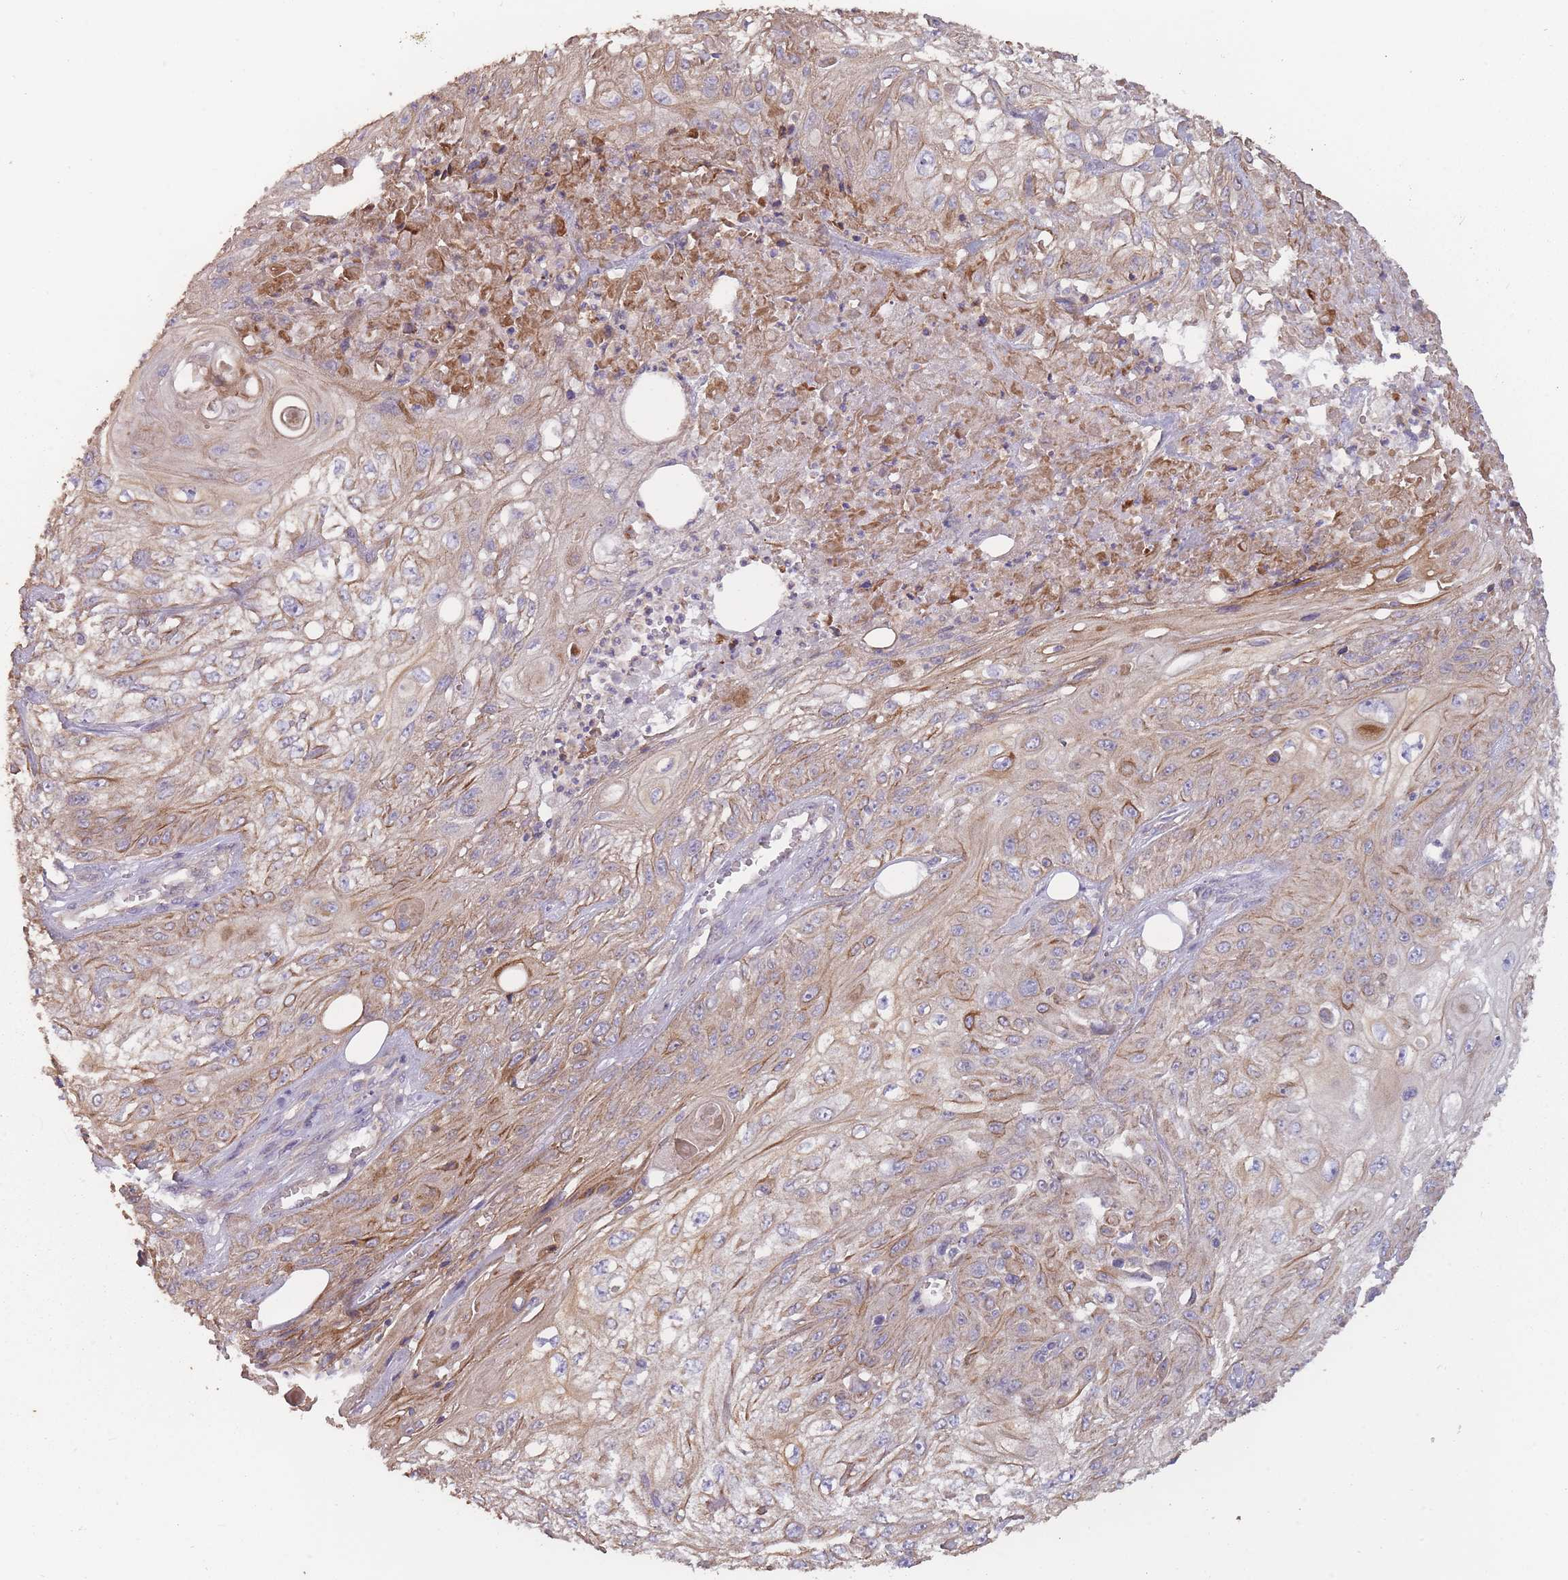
{"staining": {"intensity": "moderate", "quantity": "25%-75%", "location": "cytoplasmic/membranous"}, "tissue": "skin cancer", "cell_type": "Tumor cells", "image_type": "cancer", "snomed": [{"axis": "morphology", "description": "Squamous cell carcinoma, NOS"}, {"axis": "morphology", "description": "Squamous cell carcinoma, metastatic, NOS"}, {"axis": "topography", "description": "Skin"}, {"axis": "topography", "description": "Lymph node"}], "caption": "Skin cancer (metastatic squamous cell carcinoma) stained for a protein (brown) exhibits moderate cytoplasmic/membranous positive staining in approximately 25%-75% of tumor cells.", "gene": "TET3", "patient": {"sex": "male", "age": 75}}